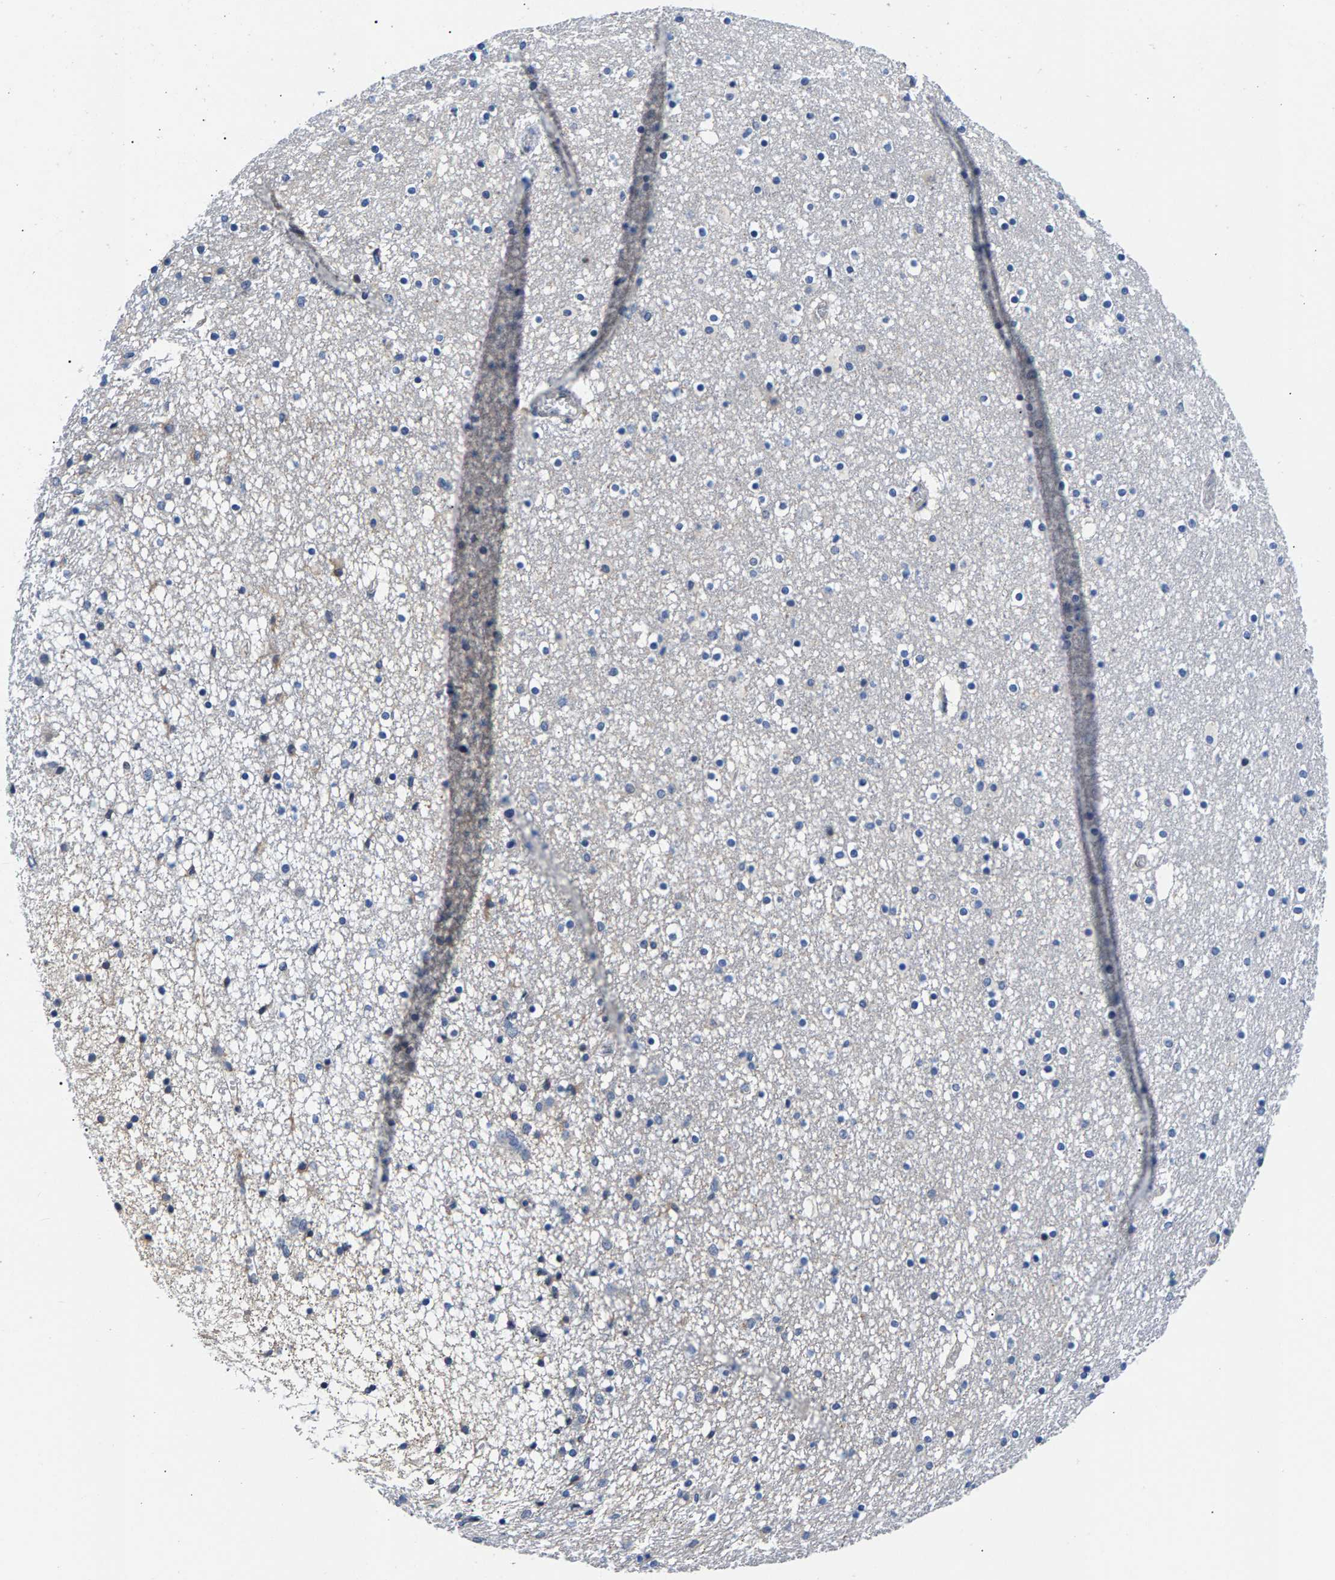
{"staining": {"intensity": "negative", "quantity": "none", "location": "none"}, "tissue": "caudate", "cell_type": "Glial cells", "image_type": "normal", "snomed": [{"axis": "morphology", "description": "Normal tissue, NOS"}, {"axis": "topography", "description": "Lateral ventricle wall"}], "caption": "The immunohistochemistry (IHC) photomicrograph has no significant expression in glial cells of caudate.", "gene": "P2RY4", "patient": {"sex": "male", "age": 45}}